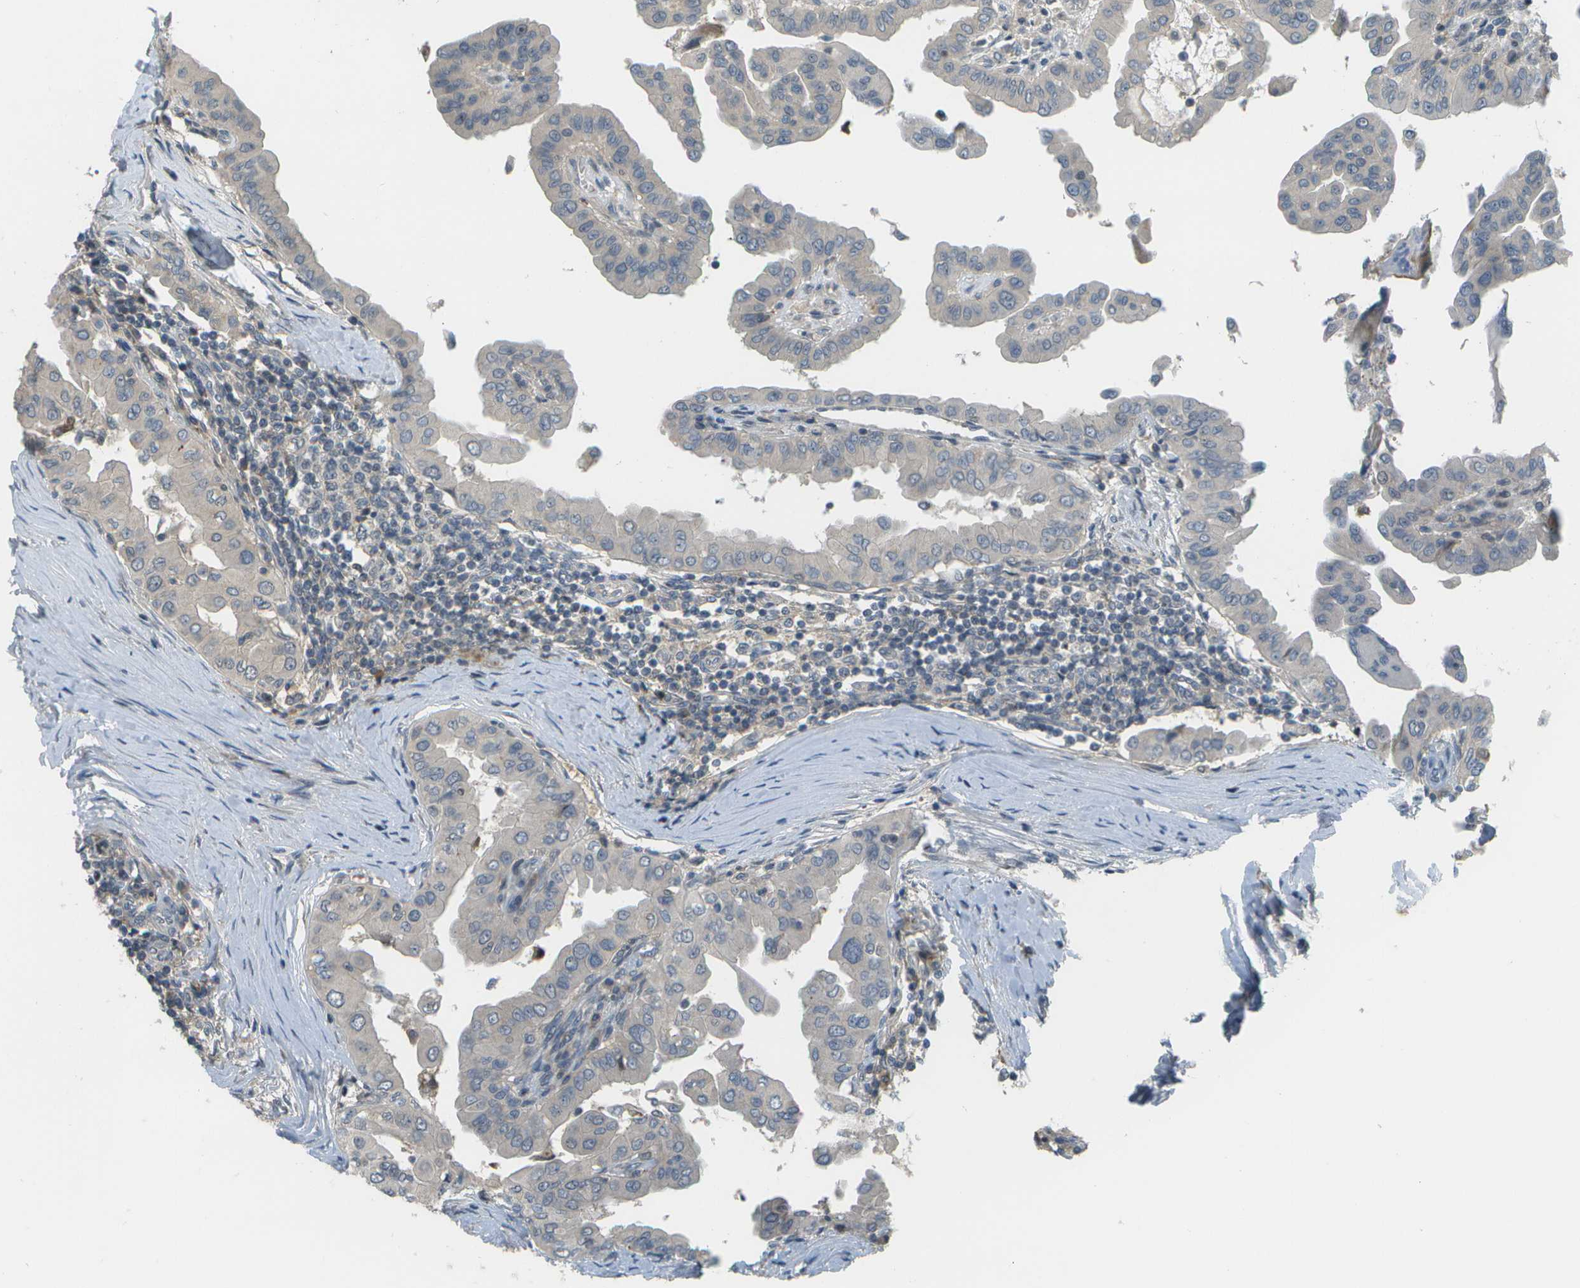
{"staining": {"intensity": "negative", "quantity": "none", "location": "none"}, "tissue": "thyroid cancer", "cell_type": "Tumor cells", "image_type": "cancer", "snomed": [{"axis": "morphology", "description": "Papillary adenocarcinoma, NOS"}, {"axis": "topography", "description": "Thyroid gland"}], "caption": "IHC of thyroid cancer (papillary adenocarcinoma) exhibits no staining in tumor cells.", "gene": "WNK2", "patient": {"sex": "male", "age": 33}}